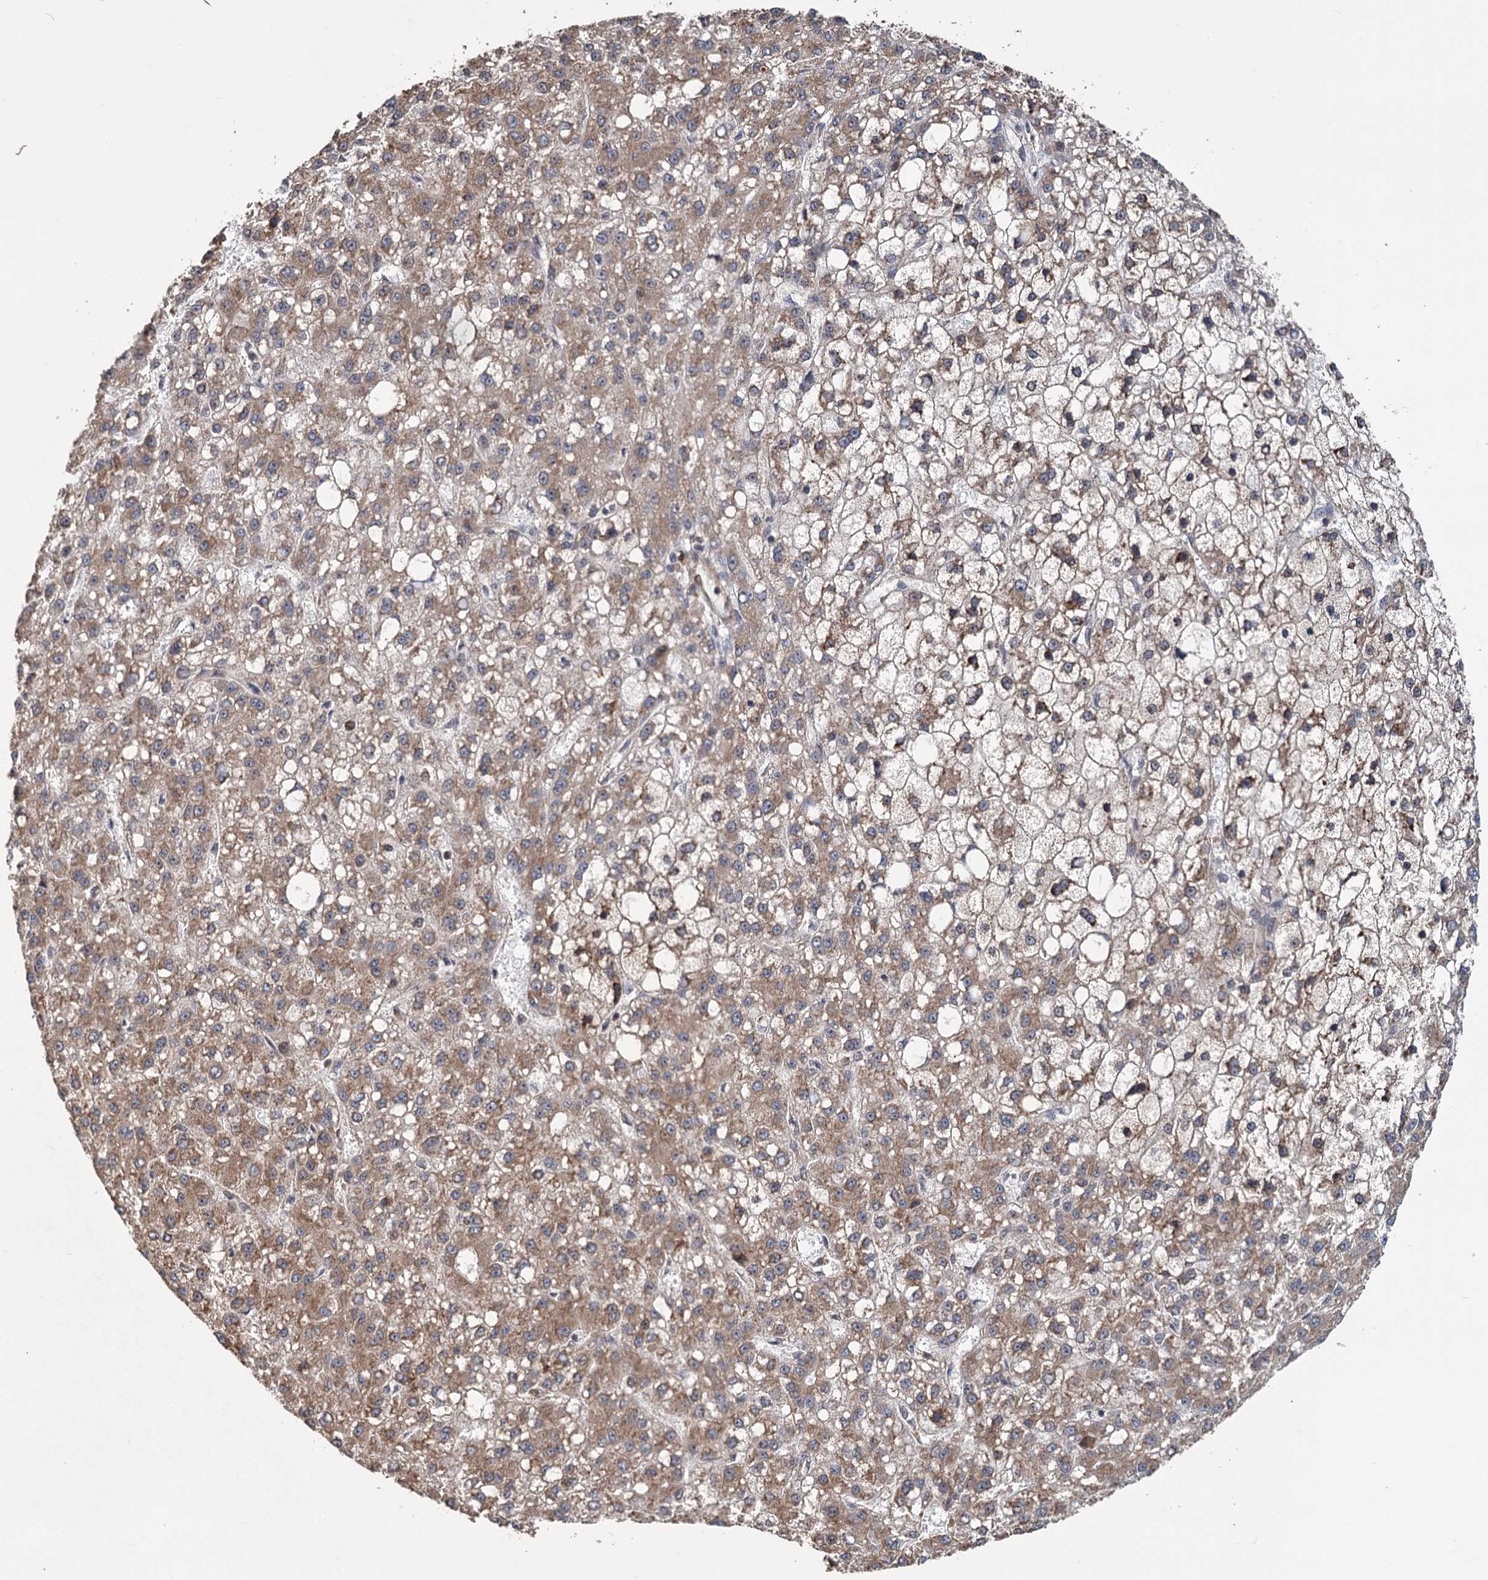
{"staining": {"intensity": "moderate", "quantity": ">75%", "location": "cytoplasmic/membranous"}, "tissue": "liver cancer", "cell_type": "Tumor cells", "image_type": "cancer", "snomed": [{"axis": "morphology", "description": "Carcinoma, Hepatocellular, NOS"}, {"axis": "topography", "description": "Liver"}], "caption": "Immunohistochemical staining of human liver cancer displays medium levels of moderate cytoplasmic/membranous protein staining in about >75% of tumor cells.", "gene": "KANSL2", "patient": {"sex": "male", "age": 67}}